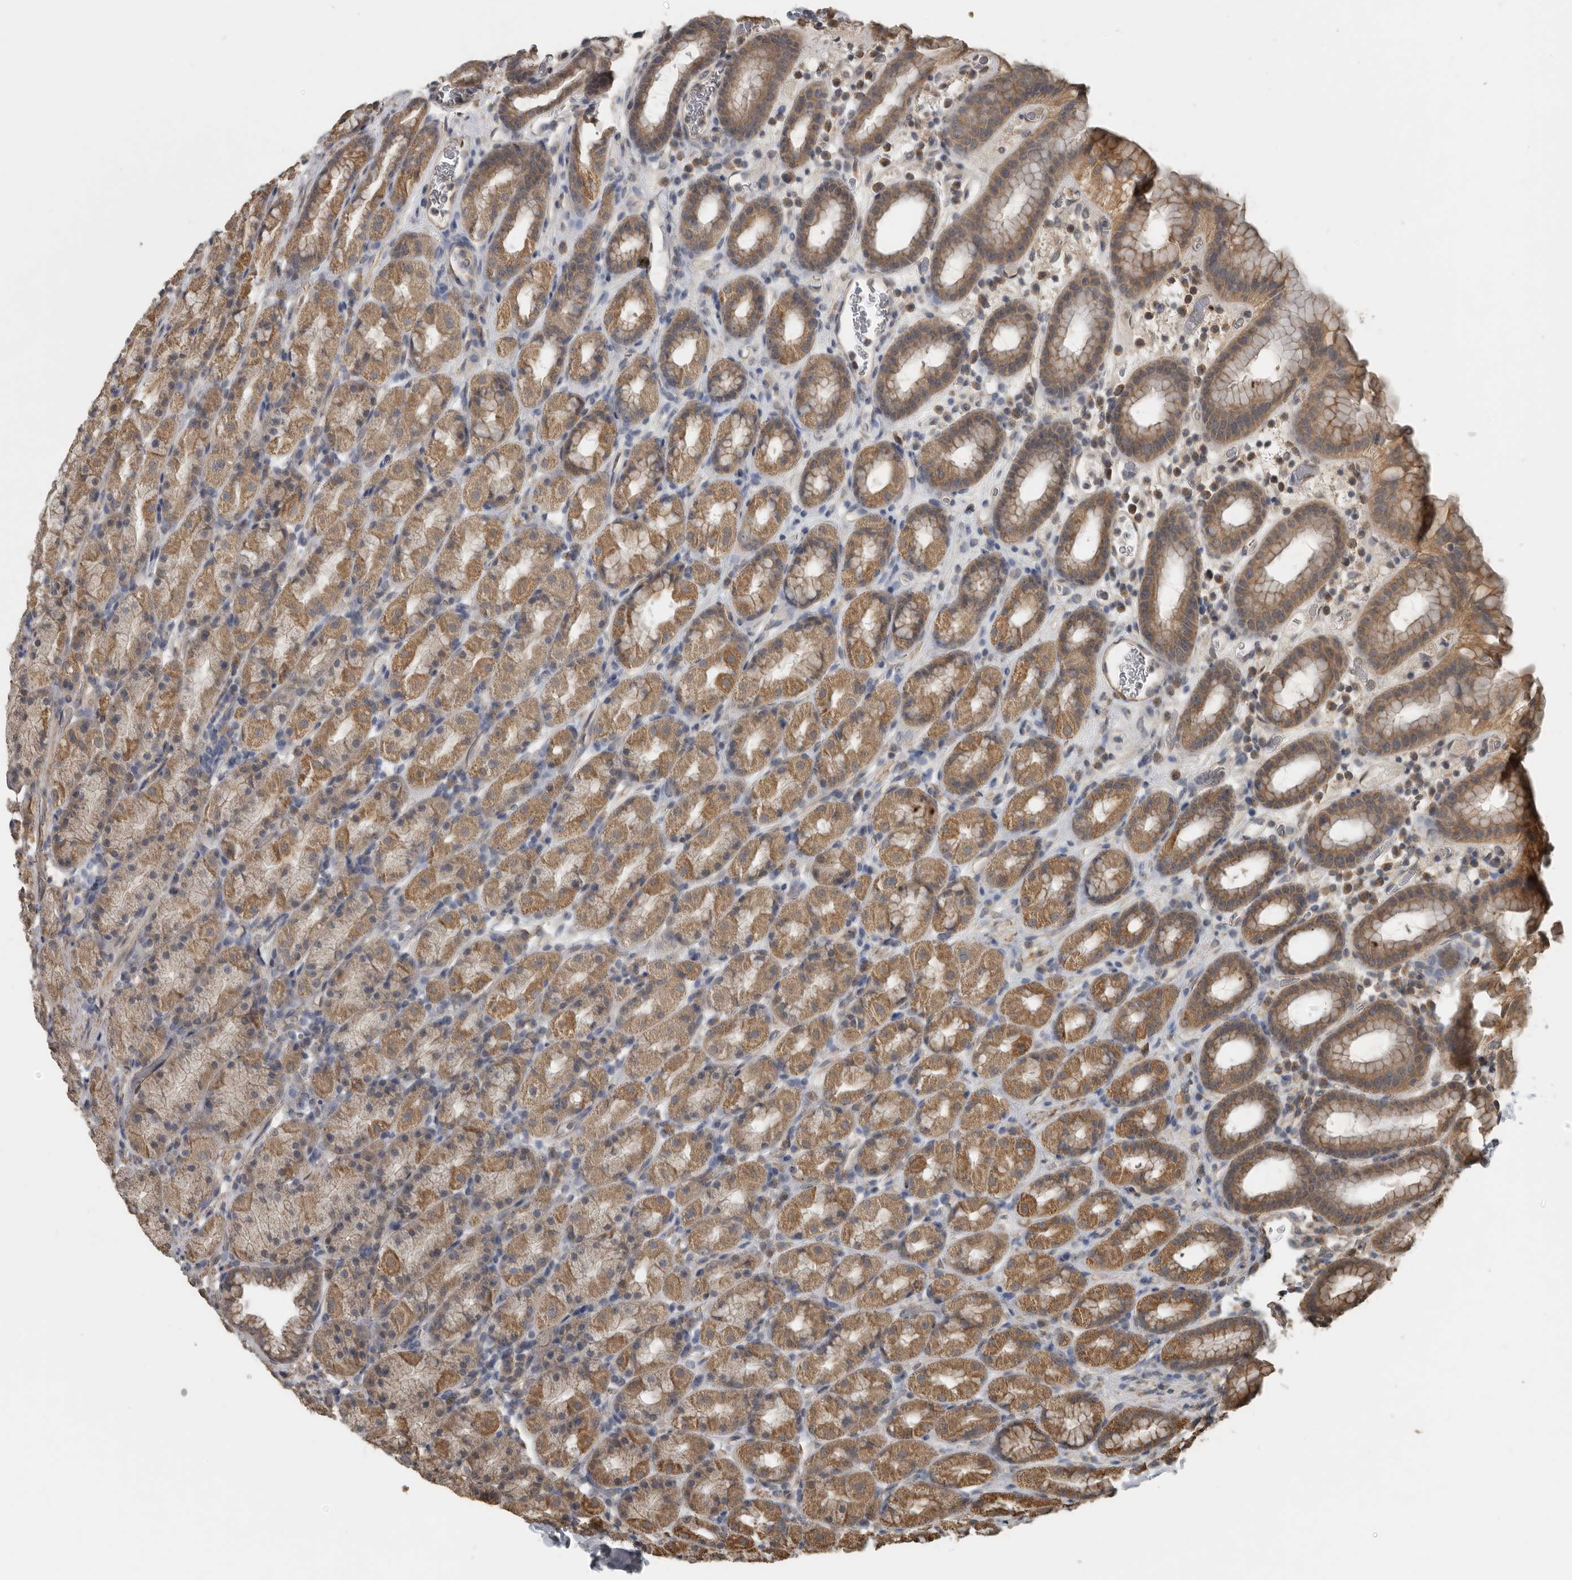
{"staining": {"intensity": "moderate", "quantity": ">75%", "location": "cytoplasmic/membranous"}, "tissue": "stomach", "cell_type": "Glandular cells", "image_type": "normal", "snomed": [{"axis": "morphology", "description": "Normal tissue, NOS"}, {"axis": "topography", "description": "Stomach, upper"}], "caption": "Brown immunohistochemical staining in unremarkable stomach reveals moderate cytoplasmic/membranous staining in approximately >75% of glandular cells.", "gene": "AFAP1", "patient": {"sex": "male", "age": 68}}